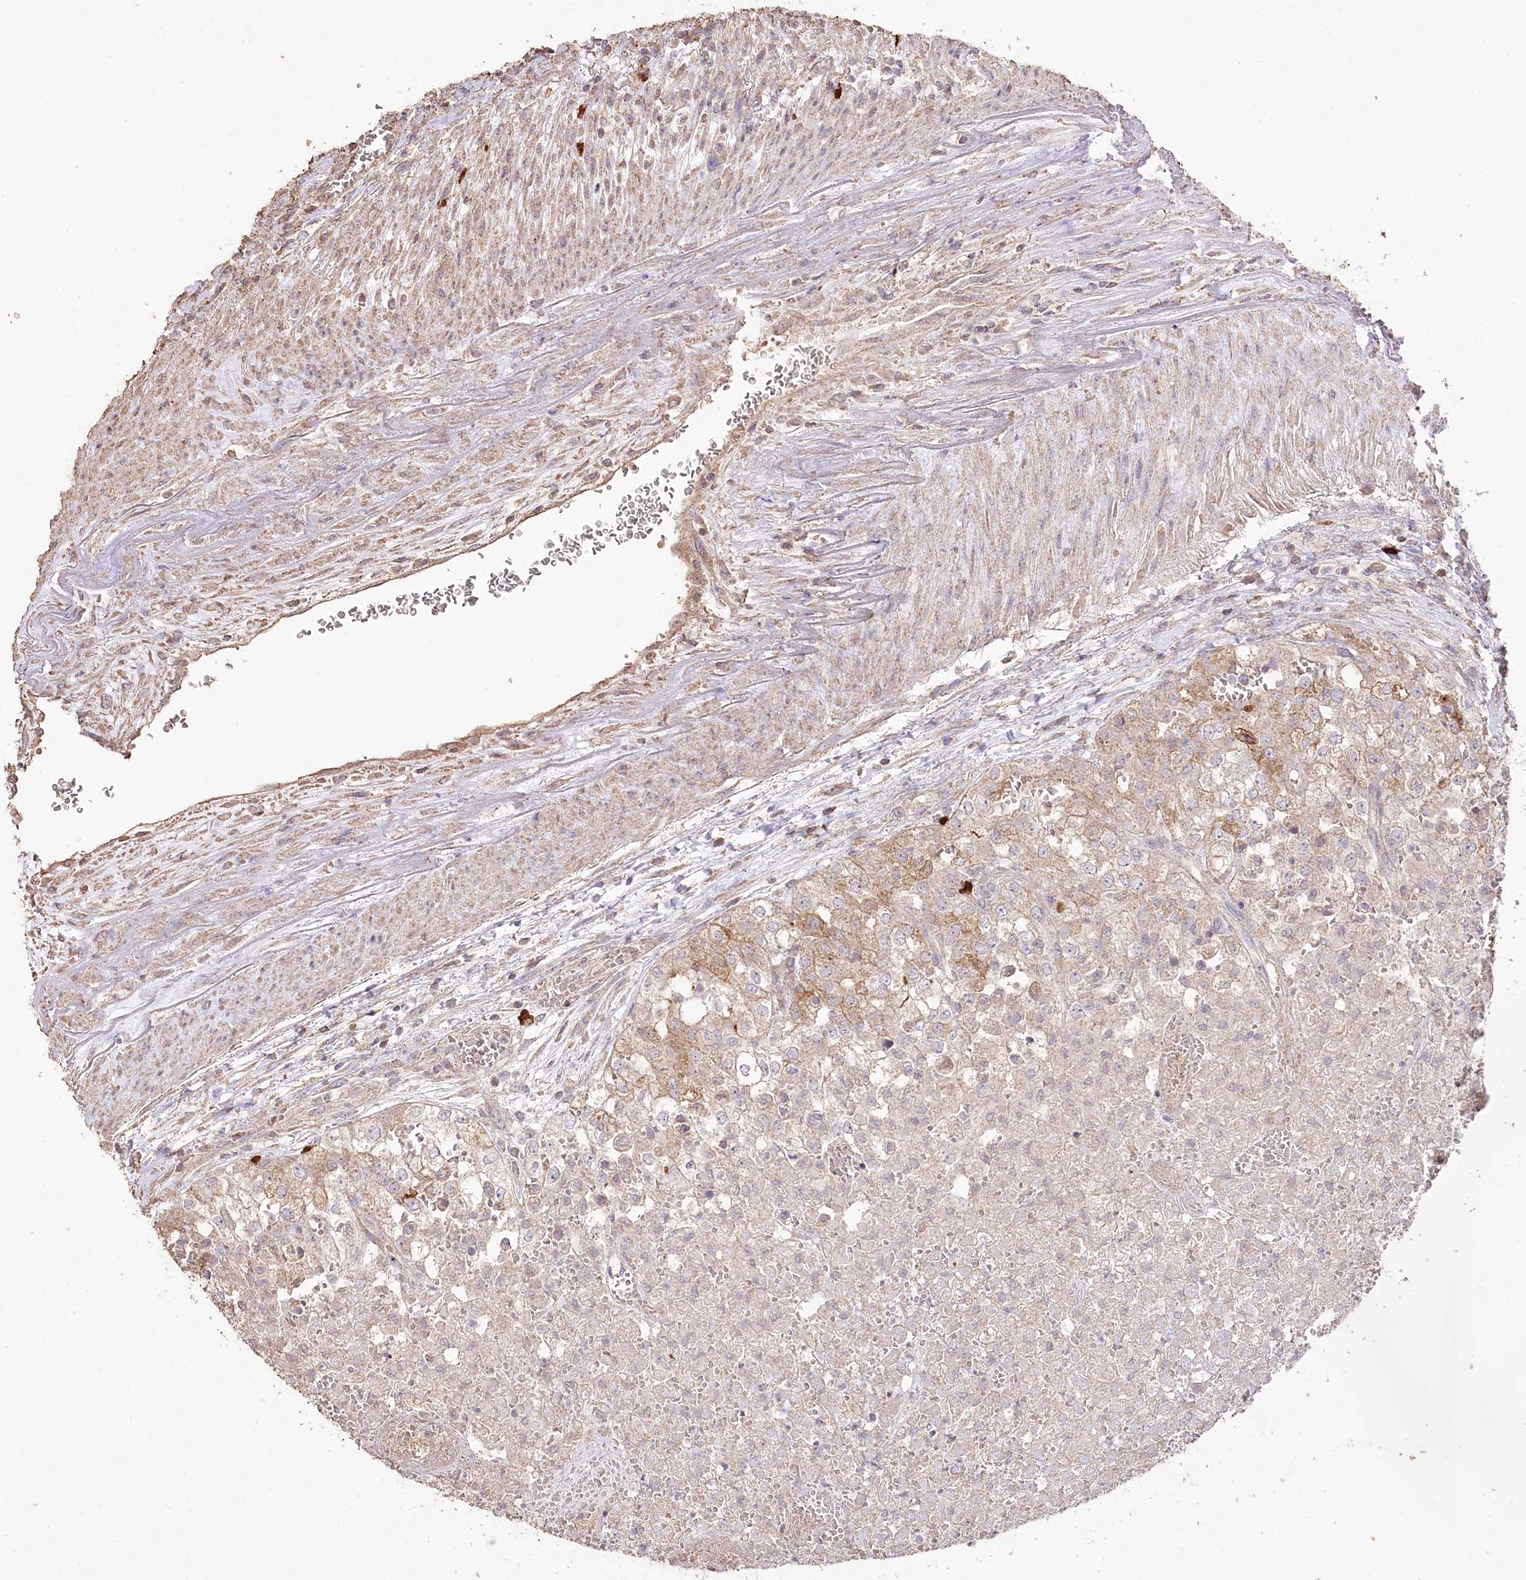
{"staining": {"intensity": "weak", "quantity": "<25%", "location": "cytoplasmic/membranous"}, "tissue": "renal cancer", "cell_type": "Tumor cells", "image_type": "cancer", "snomed": [{"axis": "morphology", "description": "Adenocarcinoma, NOS"}, {"axis": "topography", "description": "Kidney"}], "caption": "High power microscopy image of an immunohistochemistry image of adenocarcinoma (renal), revealing no significant positivity in tumor cells.", "gene": "IREB2", "patient": {"sex": "female", "age": 54}}